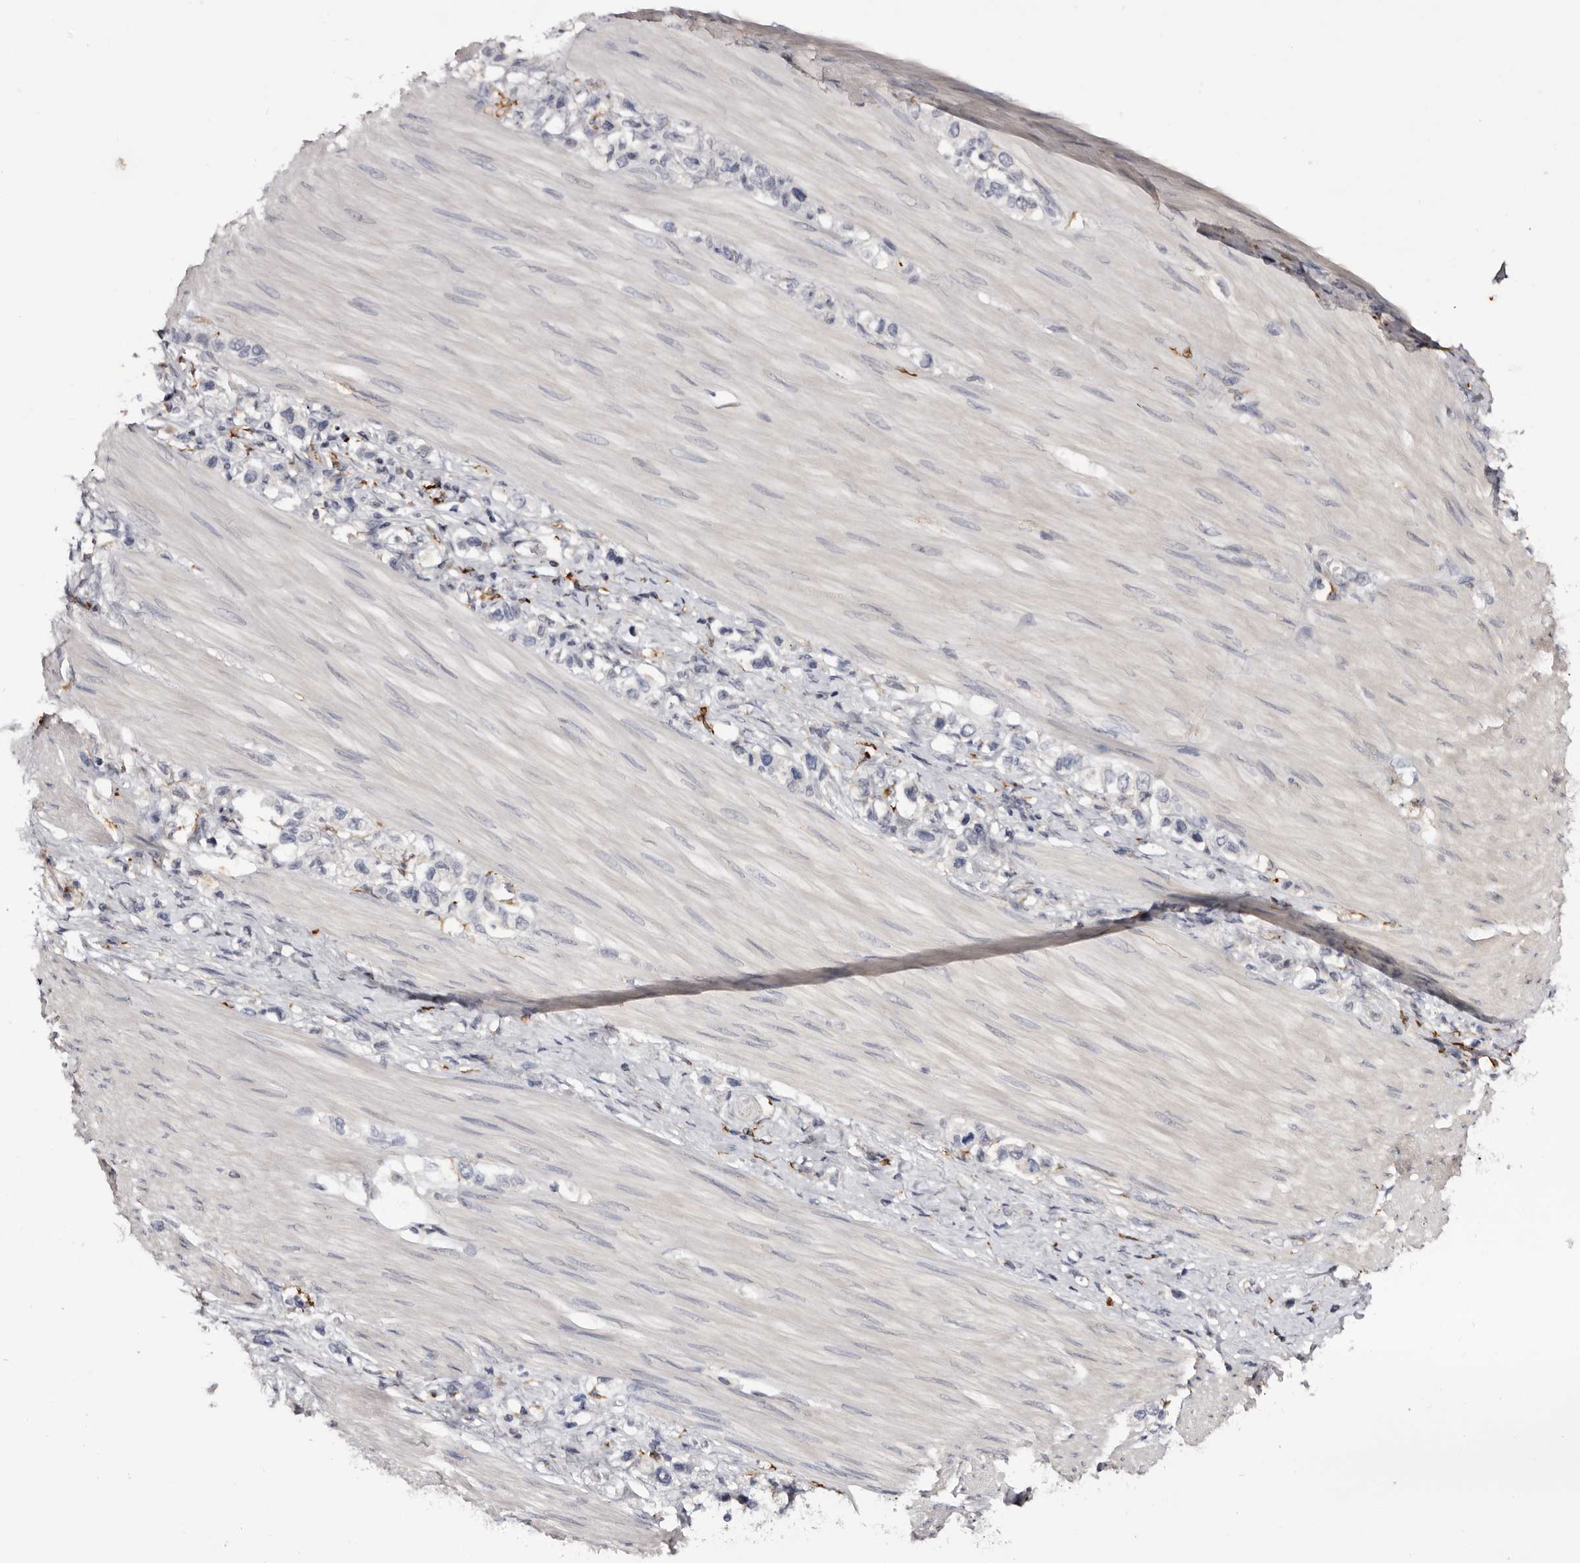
{"staining": {"intensity": "negative", "quantity": "none", "location": "none"}, "tissue": "stomach cancer", "cell_type": "Tumor cells", "image_type": "cancer", "snomed": [{"axis": "morphology", "description": "Adenocarcinoma, NOS"}, {"axis": "topography", "description": "Stomach"}], "caption": "High magnification brightfield microscopy of stomach cancer stained with DAB (brown) and counterstained with hematoxylin (blue): tumor cells show no significant expression.", "gene": "TNNI1", "patient": {"sex": "female", "age": 65}}